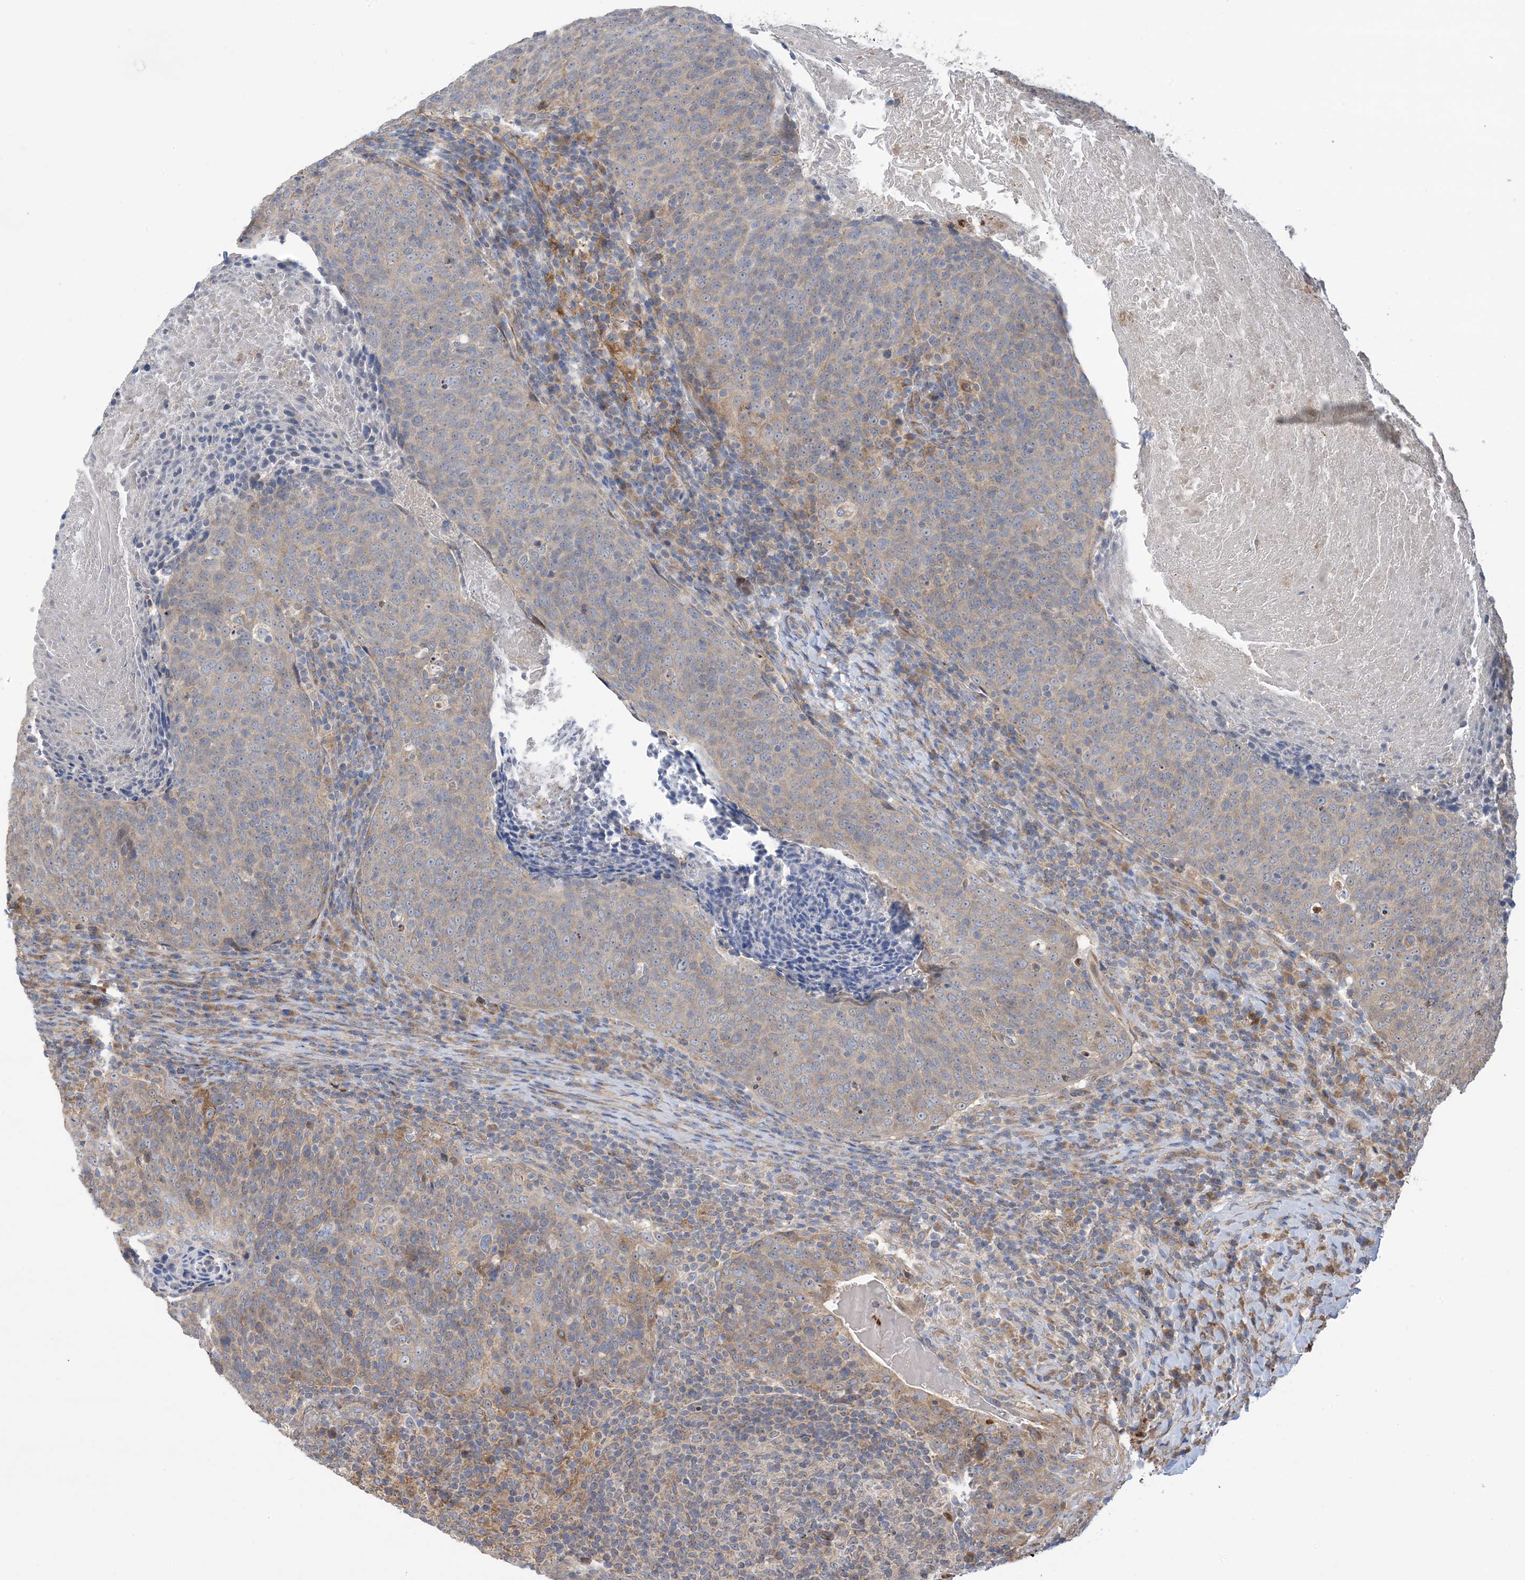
{"staining": {"intensity": "moderate", "quantity": "<25%", "location": "cytoplasmic/membranous"}, "tissue": "head and neck cancer", "cell_type": "Tumor cells", "image_type": "cancer", "snomed": [{"axis": "morphology", "description": "Squamous cell carcinoma, NOS"}, {"axis": "morphology", "description": "Squamous cell carcinoma, metastatic, NOS"}, {"axis": "topography", "description": "Lymph node"}, {"axis": "topography", "description": "Head-Neck"}], "caption": "Moderate cytoplasmic/membranous staining is appreciated in approximately <25% of tumor cells in squamous cell carcinoma (head and neck). (DAB (3,3'-diaminobenzidine) IHC with brightfield microscopy, high magnification).", "gene": "CLEC16A", "patient": {"sex": "male", "age": 62}}